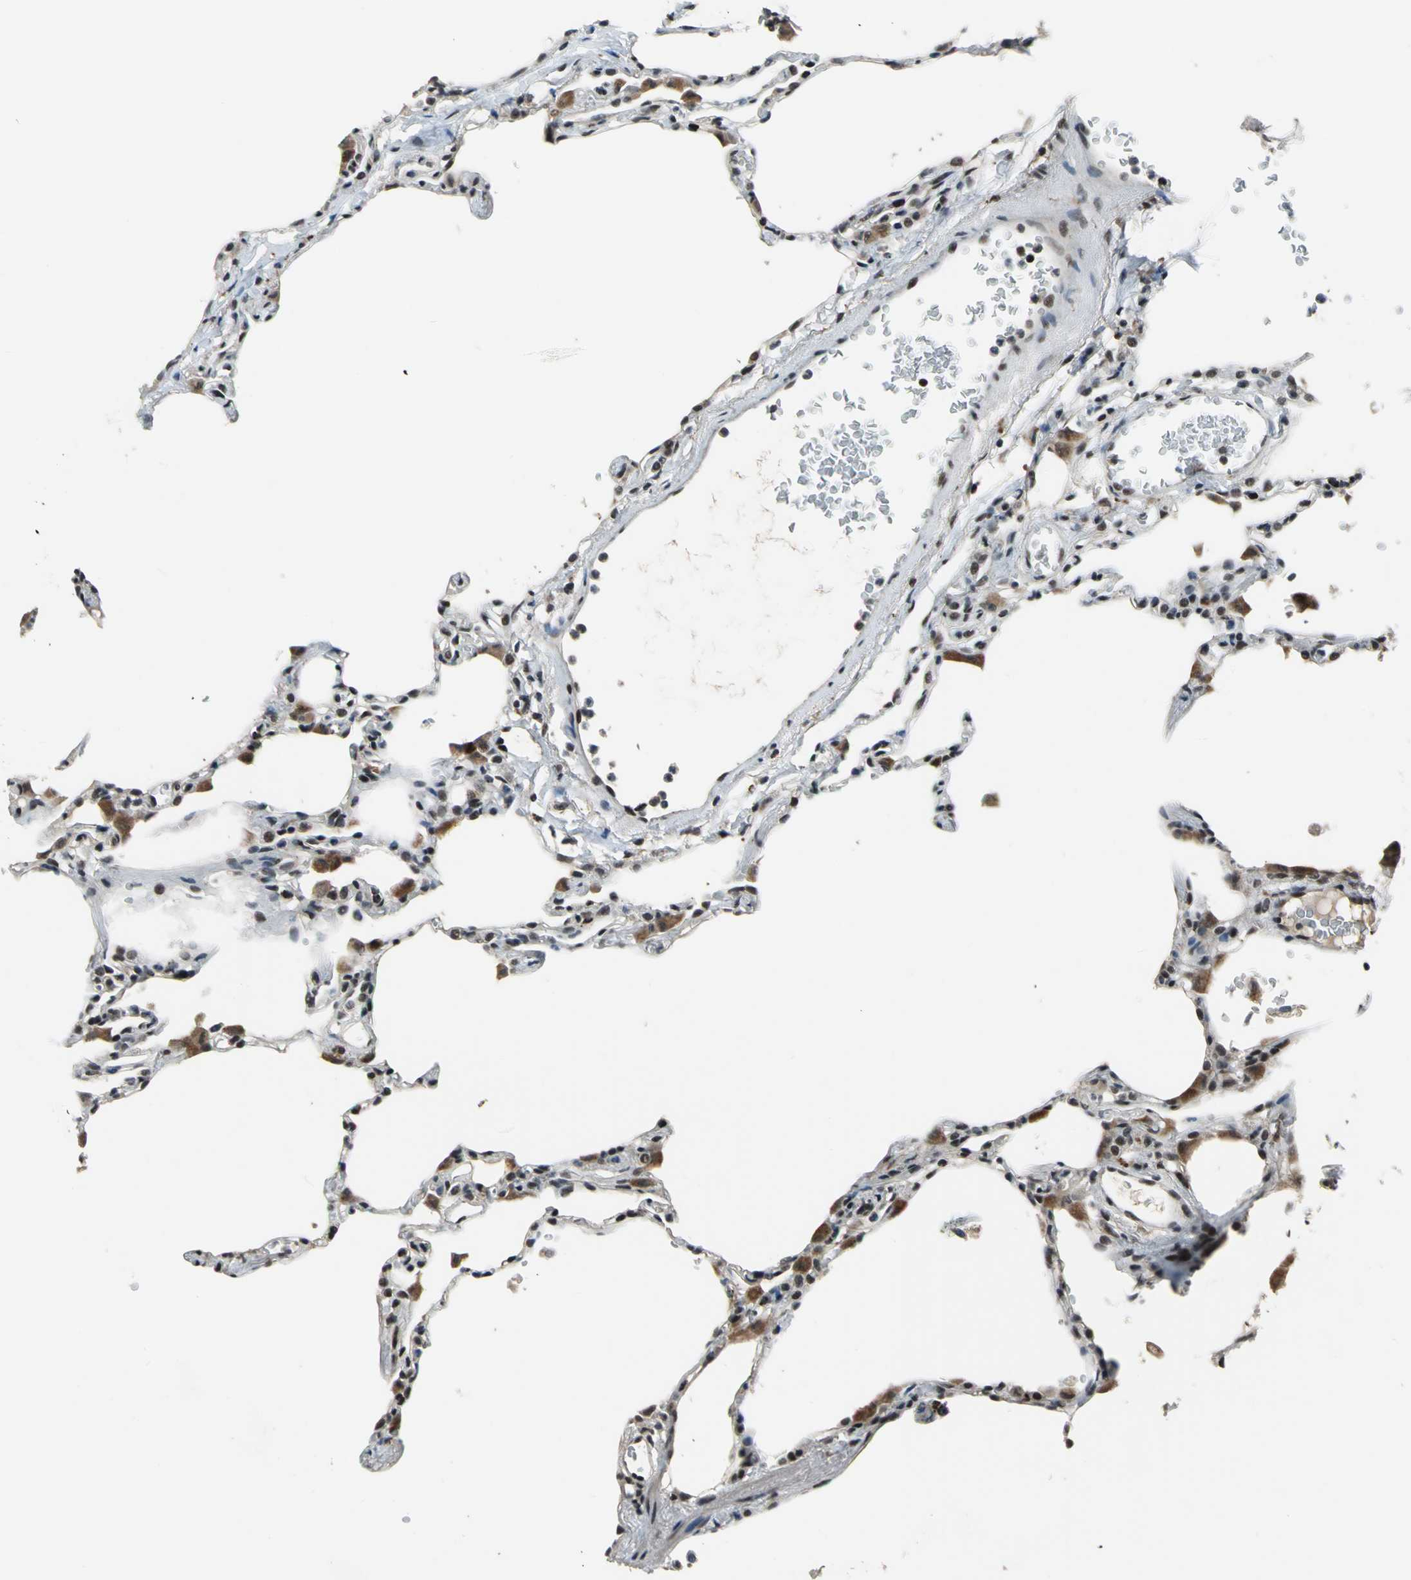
{"staining": {"intensity": "moderate", "quantity": ">75%", "location": "nuclear"}, "tissue": "lung", "cell_type": "Alveolar cells", "image_type": "normal", "snomed": [{"axis": "morphology", "description": "Normal tissue, NOS"}, {"axis": "topography", "description": "Lung"}], "caption": "DAB immunohistochemical staining of benign human lung displays moderate nuclear protein staining in approximately >75% of alveolar cells. Using DAB (brown) and hematoxylin (blue) stains, captured at high magnification using brightfield microscopy.", "gene": "ELF2", "patient": {"sex": "female", "age": 49}}